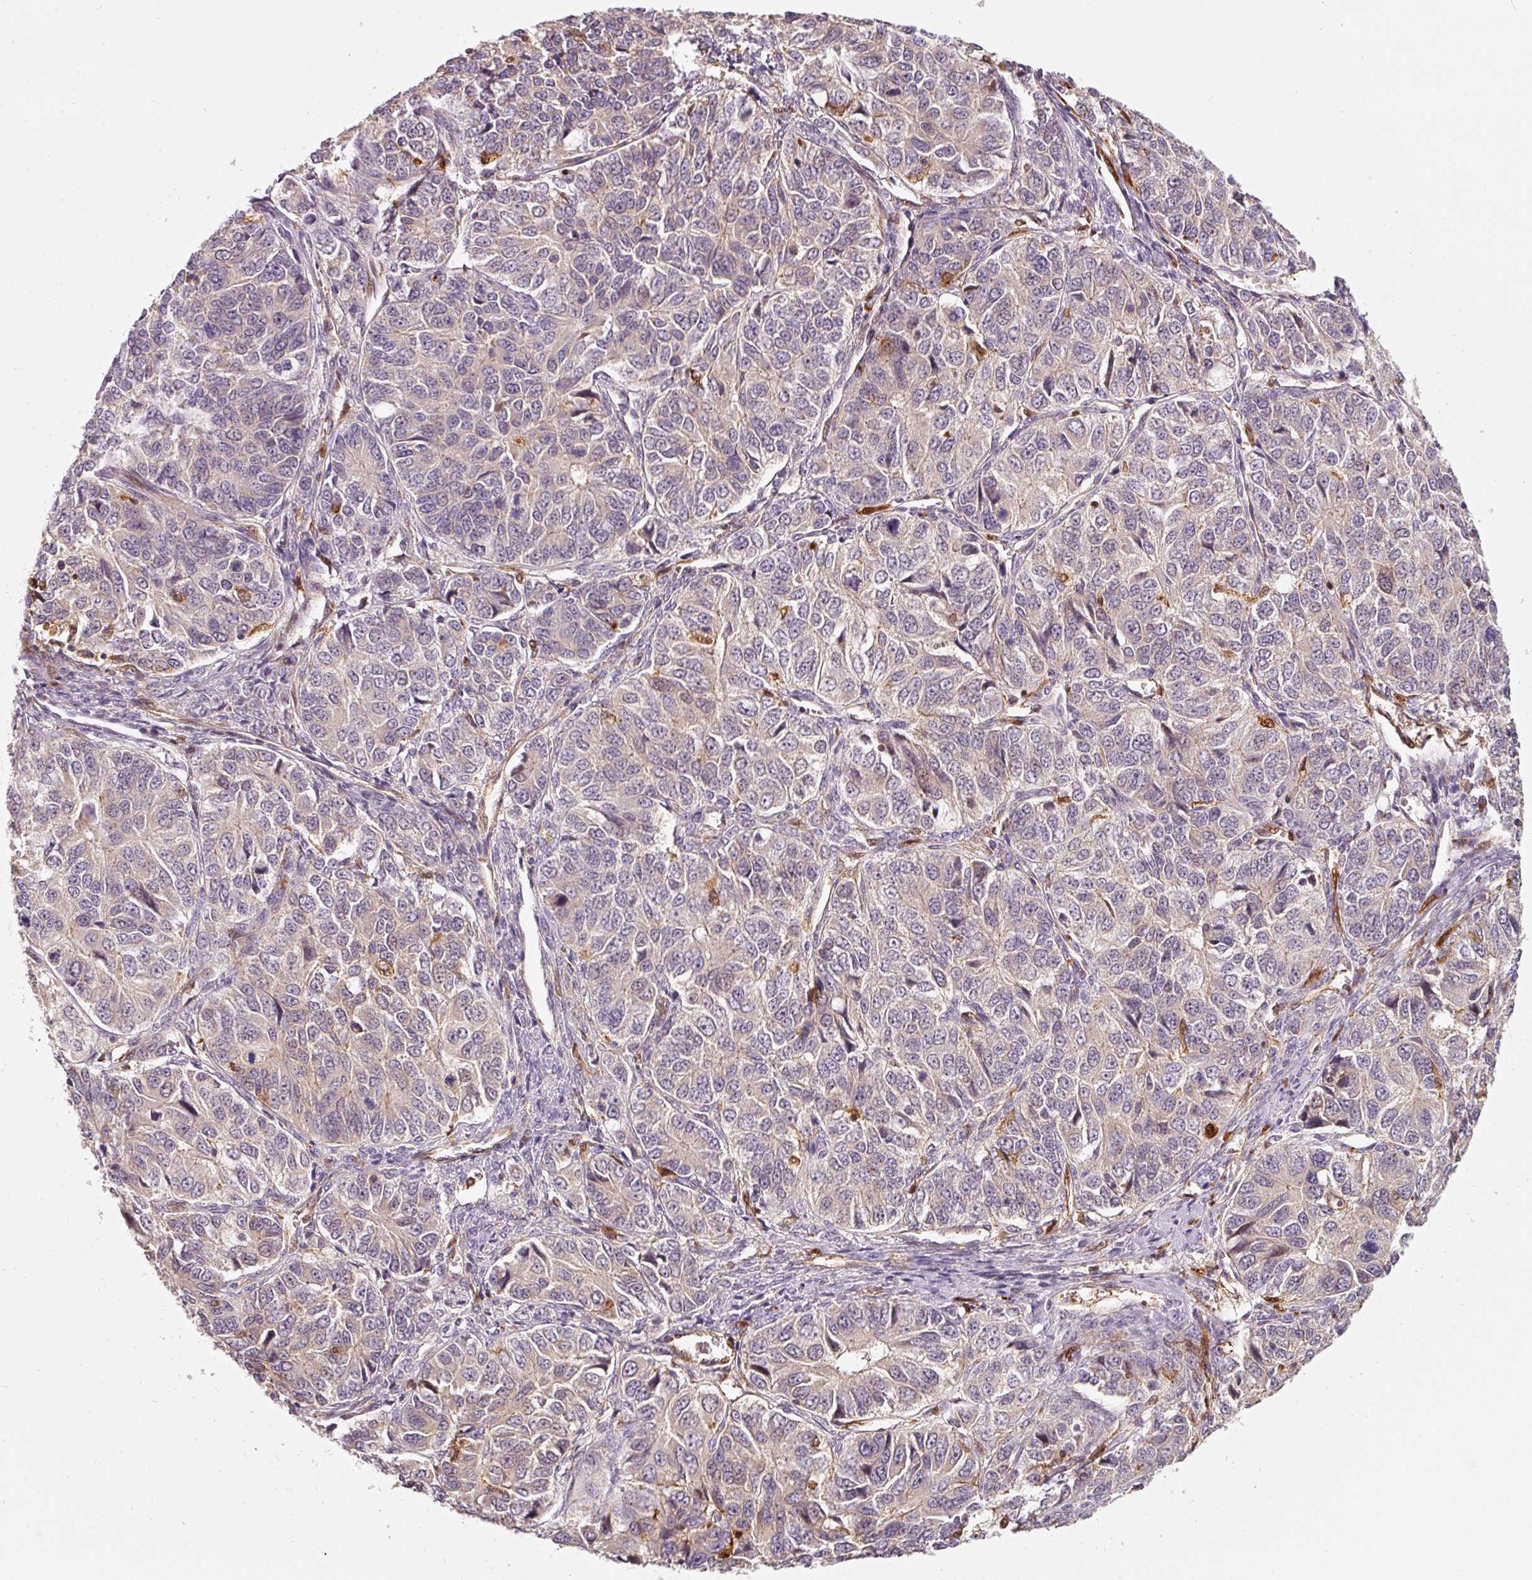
{"staining": {"intensity": "weak", "quantity": "<25%", "location": "cytoplasmic/membranous"}, "tissue": "ovarian cancer", "cell_type": "Tumor cells", "image_type": "cancer", "snomed": [{"axis": "morphology", "description": "Carcinoma, endometroid"}, {"axis": "topography", "description": "Ovary"}], "caption": "DAB immunohistochemical staining of ovarian endometroid carcinoma exhibits no significant expression in tumor cells.", "gene": "IQGAP2", "patient": {"sex": "female", "age": 51}}